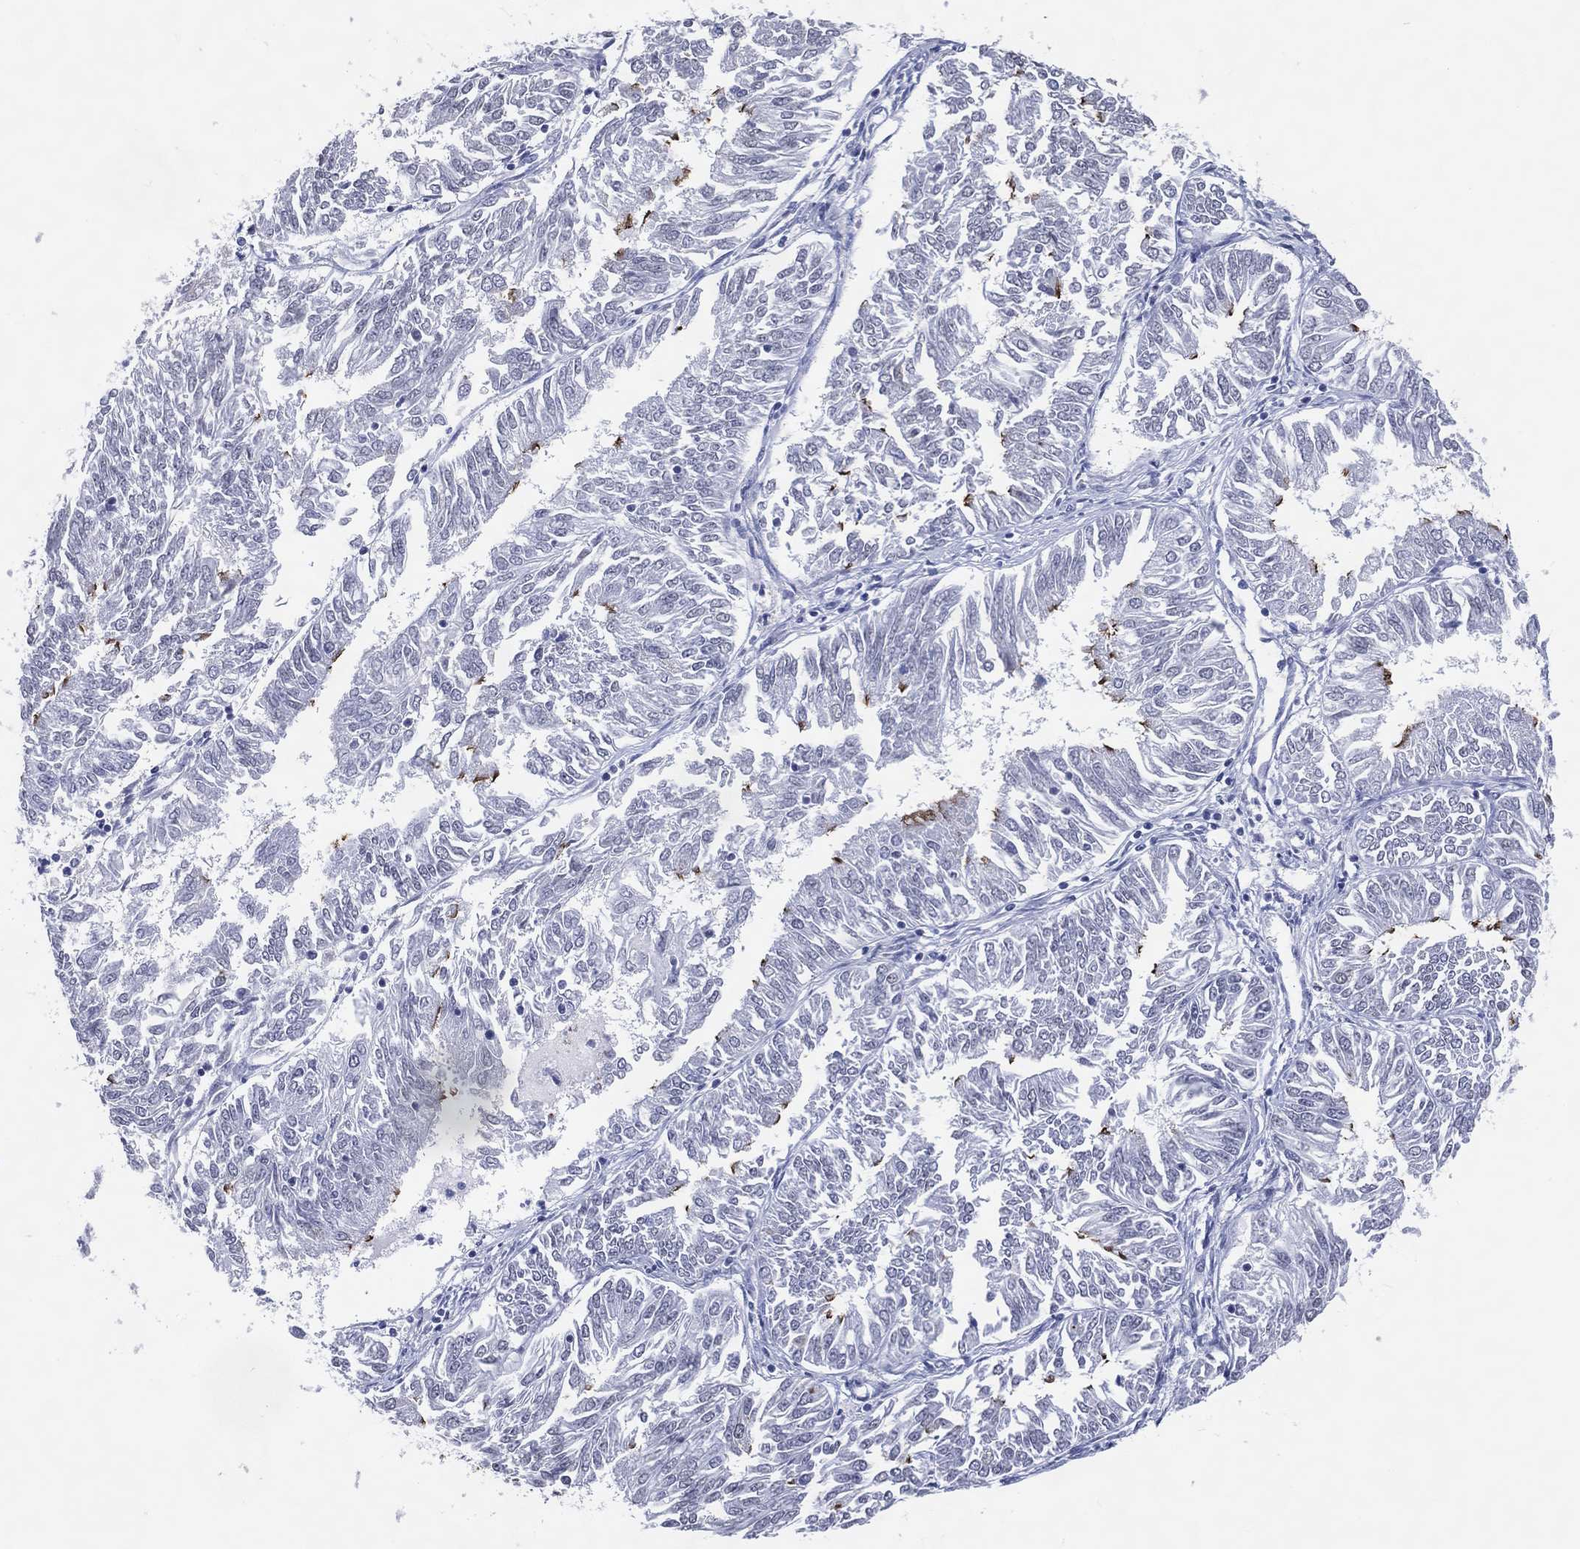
{"staining": {"intensity": "negative", "quantity": "none", "location": "none"}, "tissue": "endometrial cancer", "cell_type": "Tumor cells", "image_type": "cancer", "snomed": [{"axis": "morphology", "description": "Adenocarcinoma, NOS"}, {"axis": "topography", "description": "Endometrium"}], "caption": "Image shows no protein positivity in tumor cells of endometrial cancer tissue.", "gene": "CFAP58", "patient": {"sex": "female", "age": 58}}